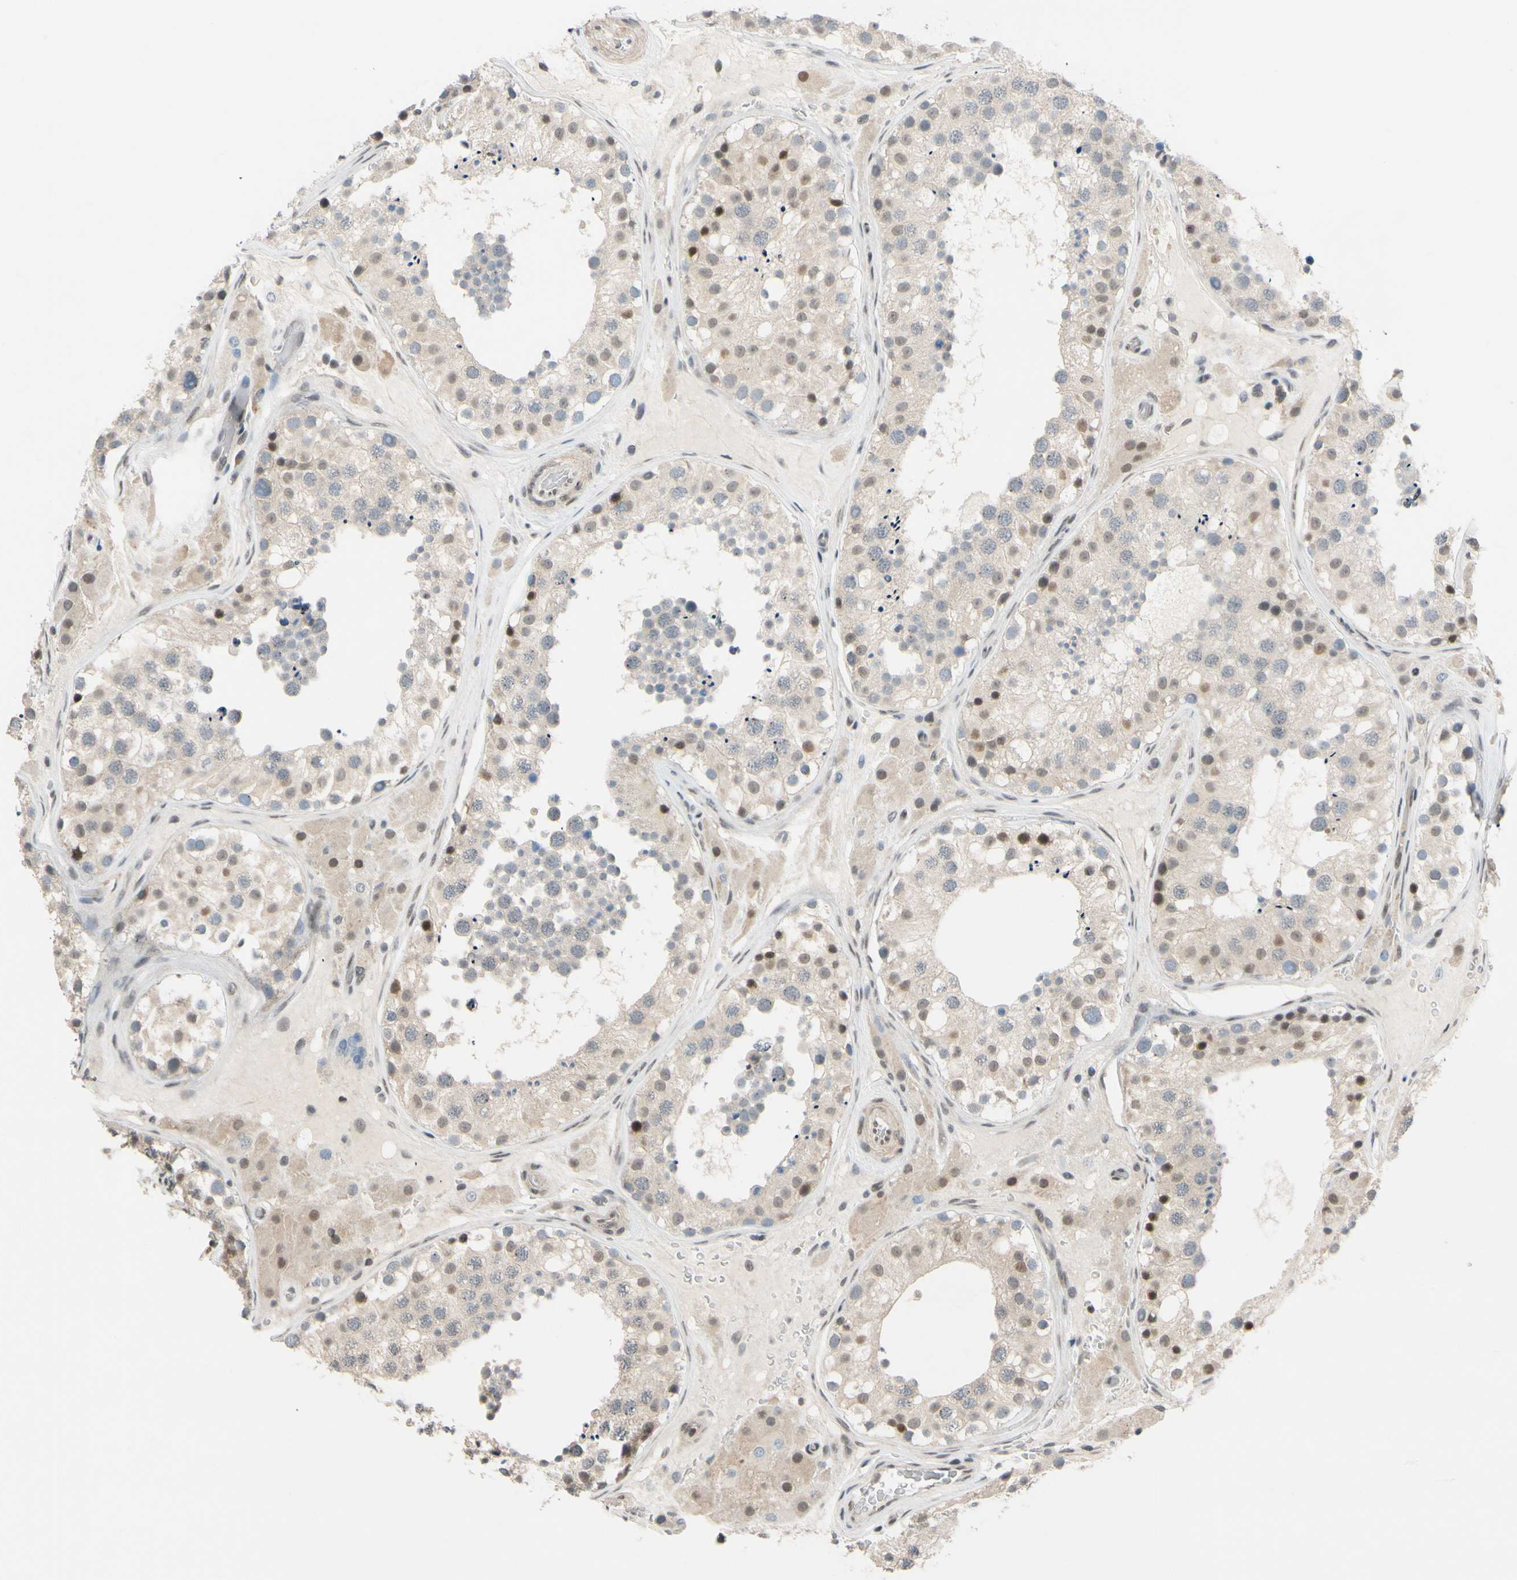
{"staining": {"intensity": "moderate", "quantity": "<25%", "location": "nuclear"}, "tissue": "testis", "cell_type": "Cells in seminiferous ducts", "image_type": "normal", "snomed": [{"axis": "morphology", "description": "Normal tissue, NOS"}, {"axis": "topography", "description": "Testis"}], "caption": "A low amount of moderate nuclear expression is seen in approximately <25% of cells in seminiferous ducts in benign testis. Using DAB (brown) and hematoxylin (blue) stains, captured at high magnification using brightfield microscopy.", "gene": "TAF4", "patient": {"sex": "male", "age": 26}}